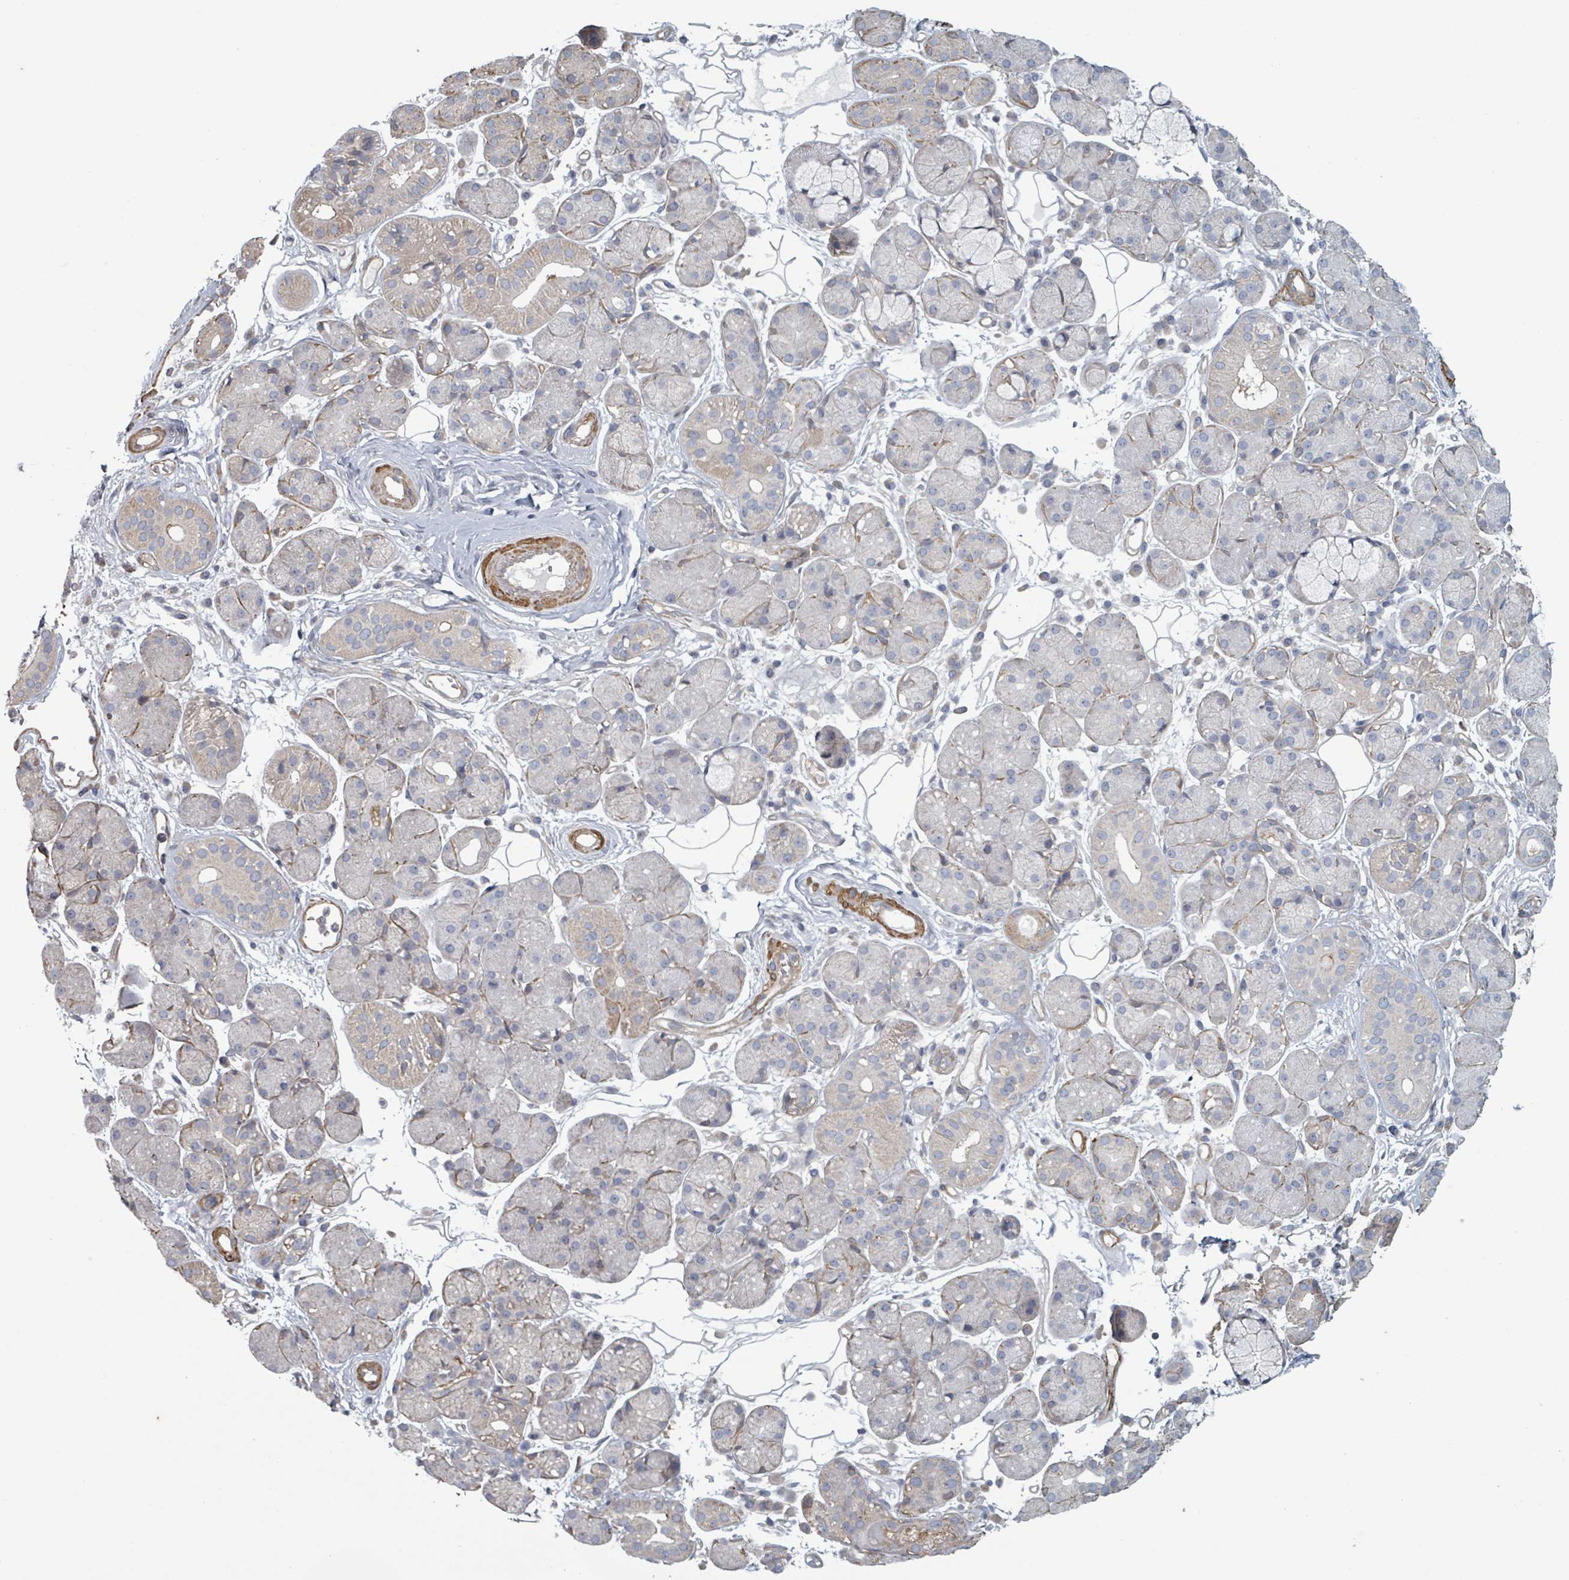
{"staining": {"intensity": "negative", "quantity": "none", "location": "none"}, "tissue": "salivary gland", "cell_type": "Glandular cells", "image_type": "normal", "snomed": [{"axis": "morphology", "description": "Squamous cell carcinoma, NOS"}, {"axis": "topography", "description": "Skin"}, {"axis": "topography", "description": "Head-Neck"}], "caption": "There is no significant expression in glandular cells of salivary gland. (DAB (3,3'-diaminobenzidine) IHC visualized using brightfield microscopy, high magnification).", "gene": "ADCK1", "patient": {"sex": "male", "age": 80}}